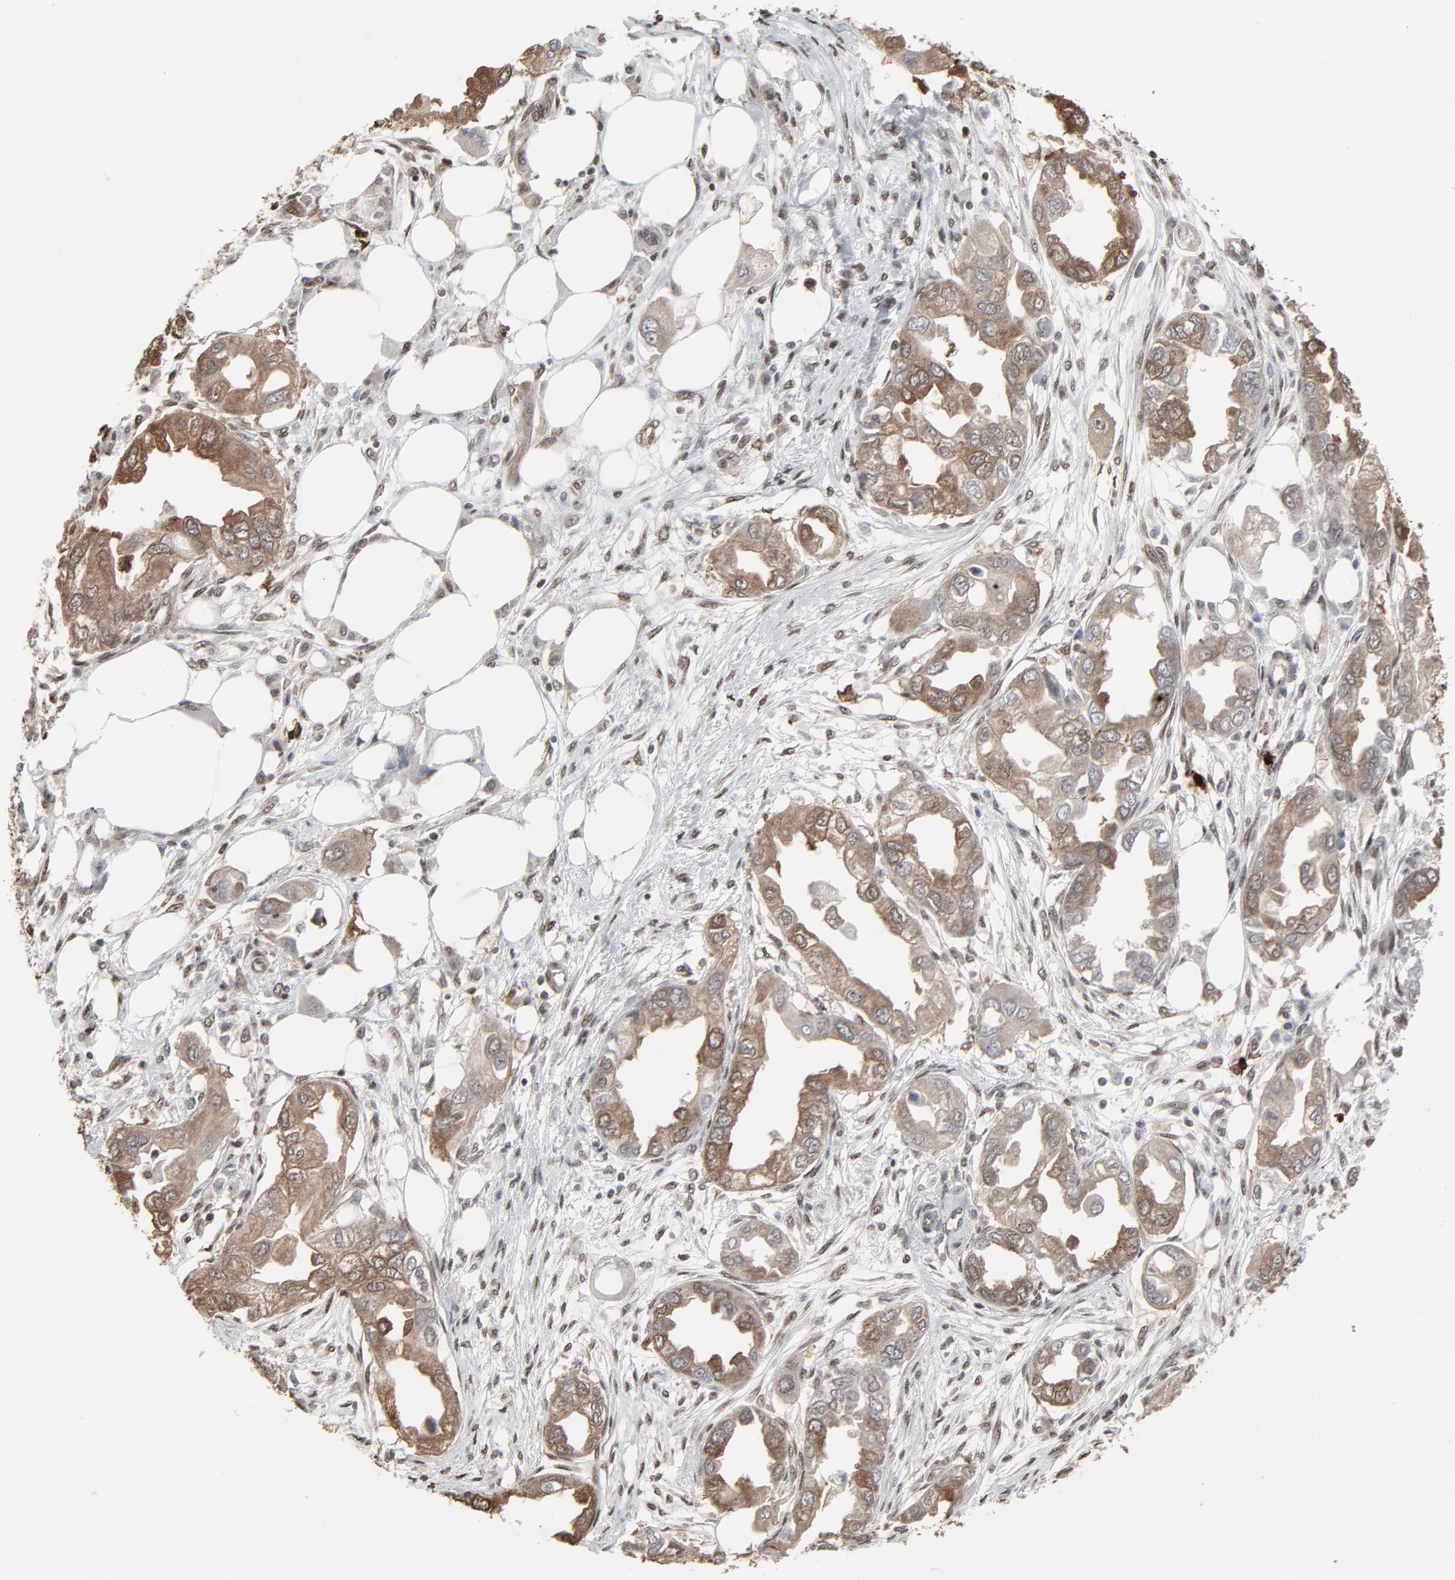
{"staining": {"intensity": "moderate", "quantity": ">75%", "location": "cytoplasmic/membranous"}, "tissue": "endometrial cancer", "cell_type": "Tumor cells", "image_type": "cancer", "snomed": [{"axis": "morphology", "description": "Adenocarcinoma, NOS"}, {"axis": "topography", "description": "Endometrium"}], "caption": "Immunohistochemistry image of neoplastic tissue: human endometrial cancer (adenocarcinoma) stained using immunohistochemistry (IHC) demonstrates medium levels of moderate protein expression localized specifically in the cytoplasmic/membranous of tumor cells, appearing as a cytoplasmic/membranous brown color.", "gene": "MEIS2", "patient": {"sex": "female", "age": 67}}